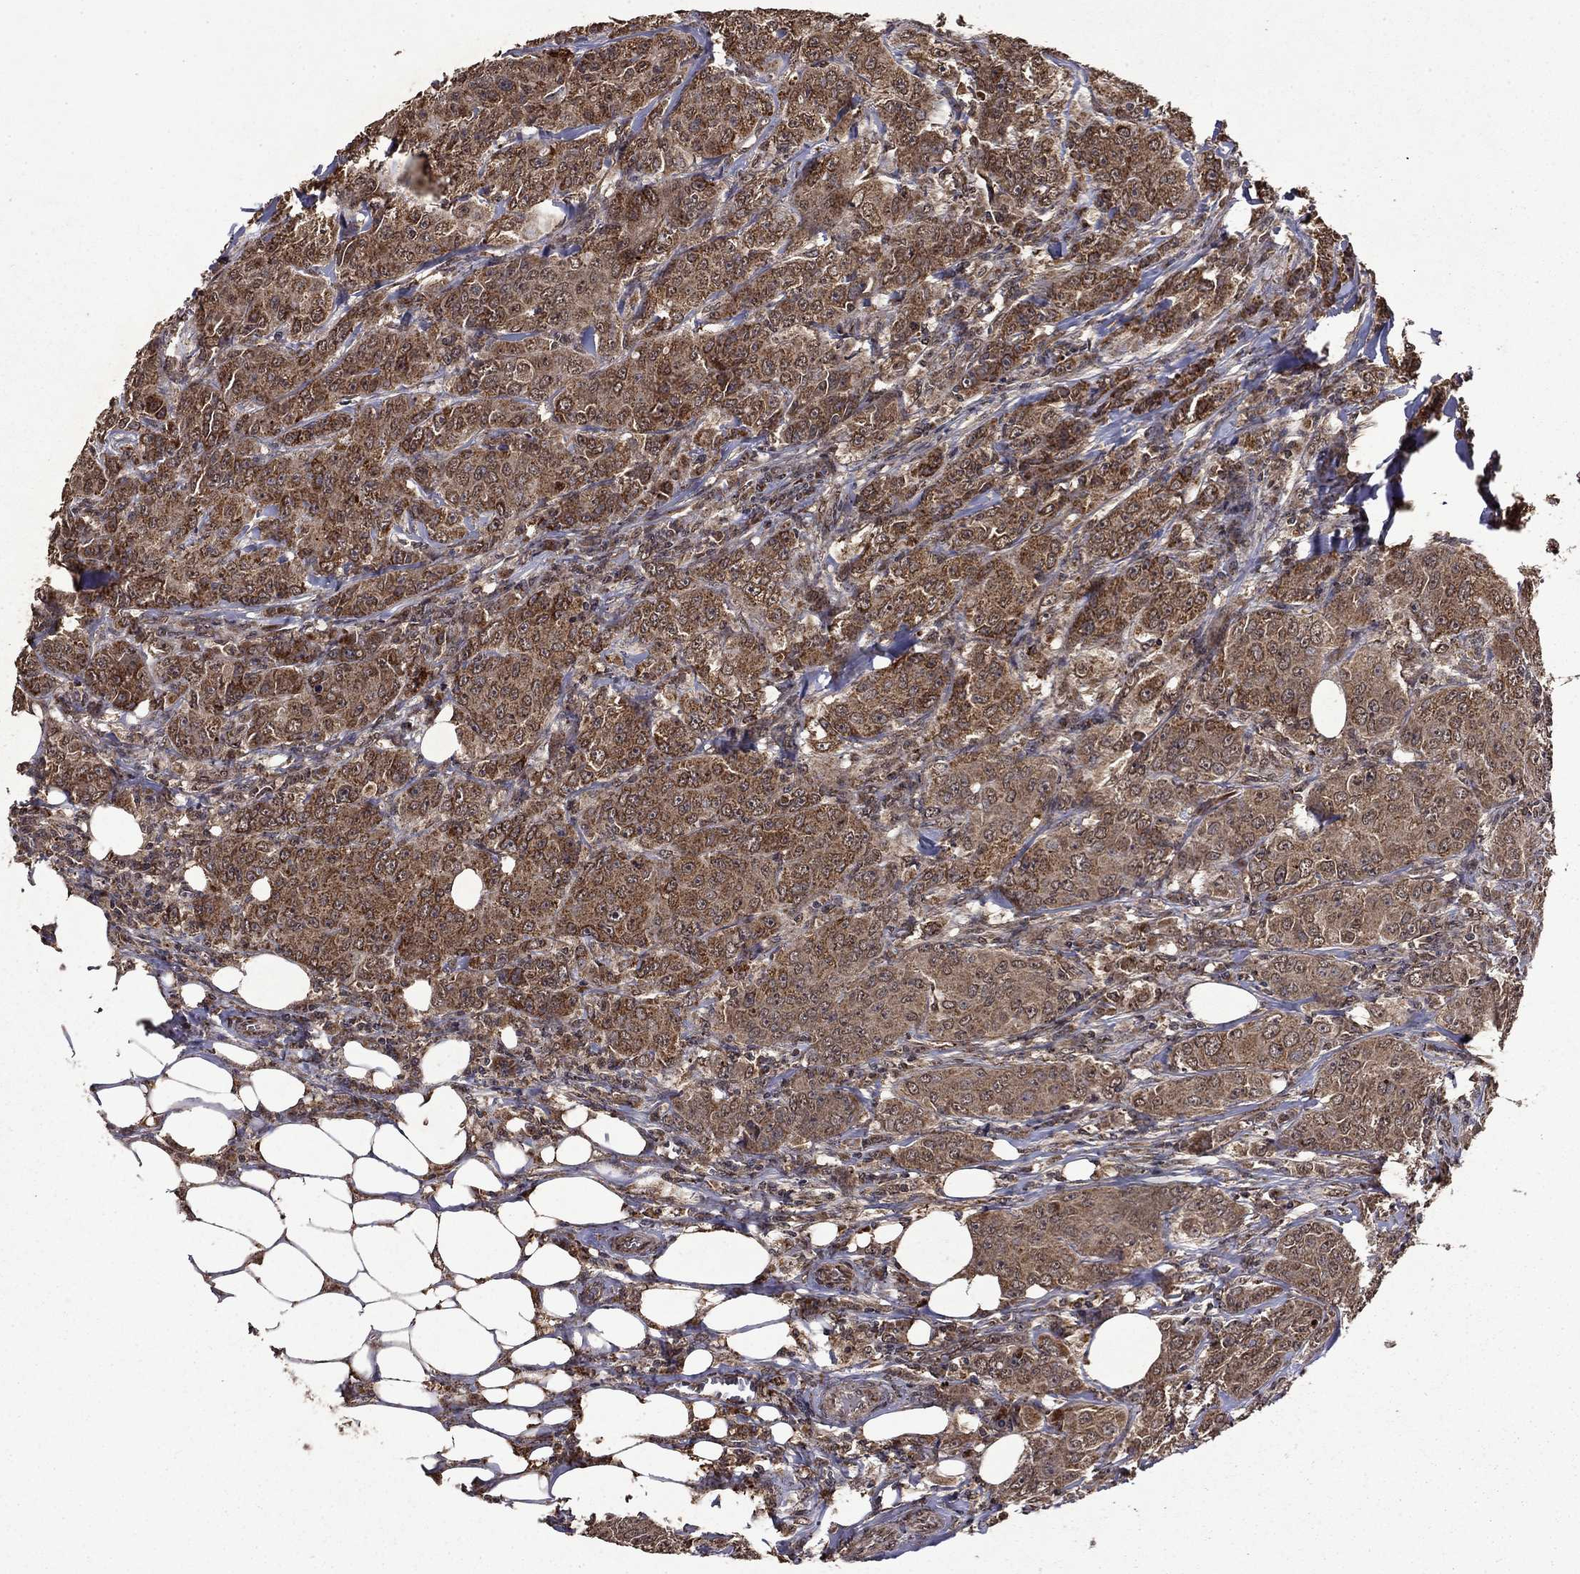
{"staining": {"intensity": "strong", "quantity": ">75%", "location": "cytoplasmic/membranous"}, "tissue": "breast cancer", "cell_type": "Tumor cells", "image_type": "cancer", "snomed": [{"axis": "morphology", "description": "Duct carcinoma"}, {"axis": "topography", "description": "Breast"}], "caption": "High-power microscopy captured an immunohistochemistry image of breast infiltrating ductal carcinoma, revealing strong cytoplasmic/membranous staining in approximately >75% of tumor cells.", "gene": "ITM2B", "patient": {"sex": "female", "age": 43}}